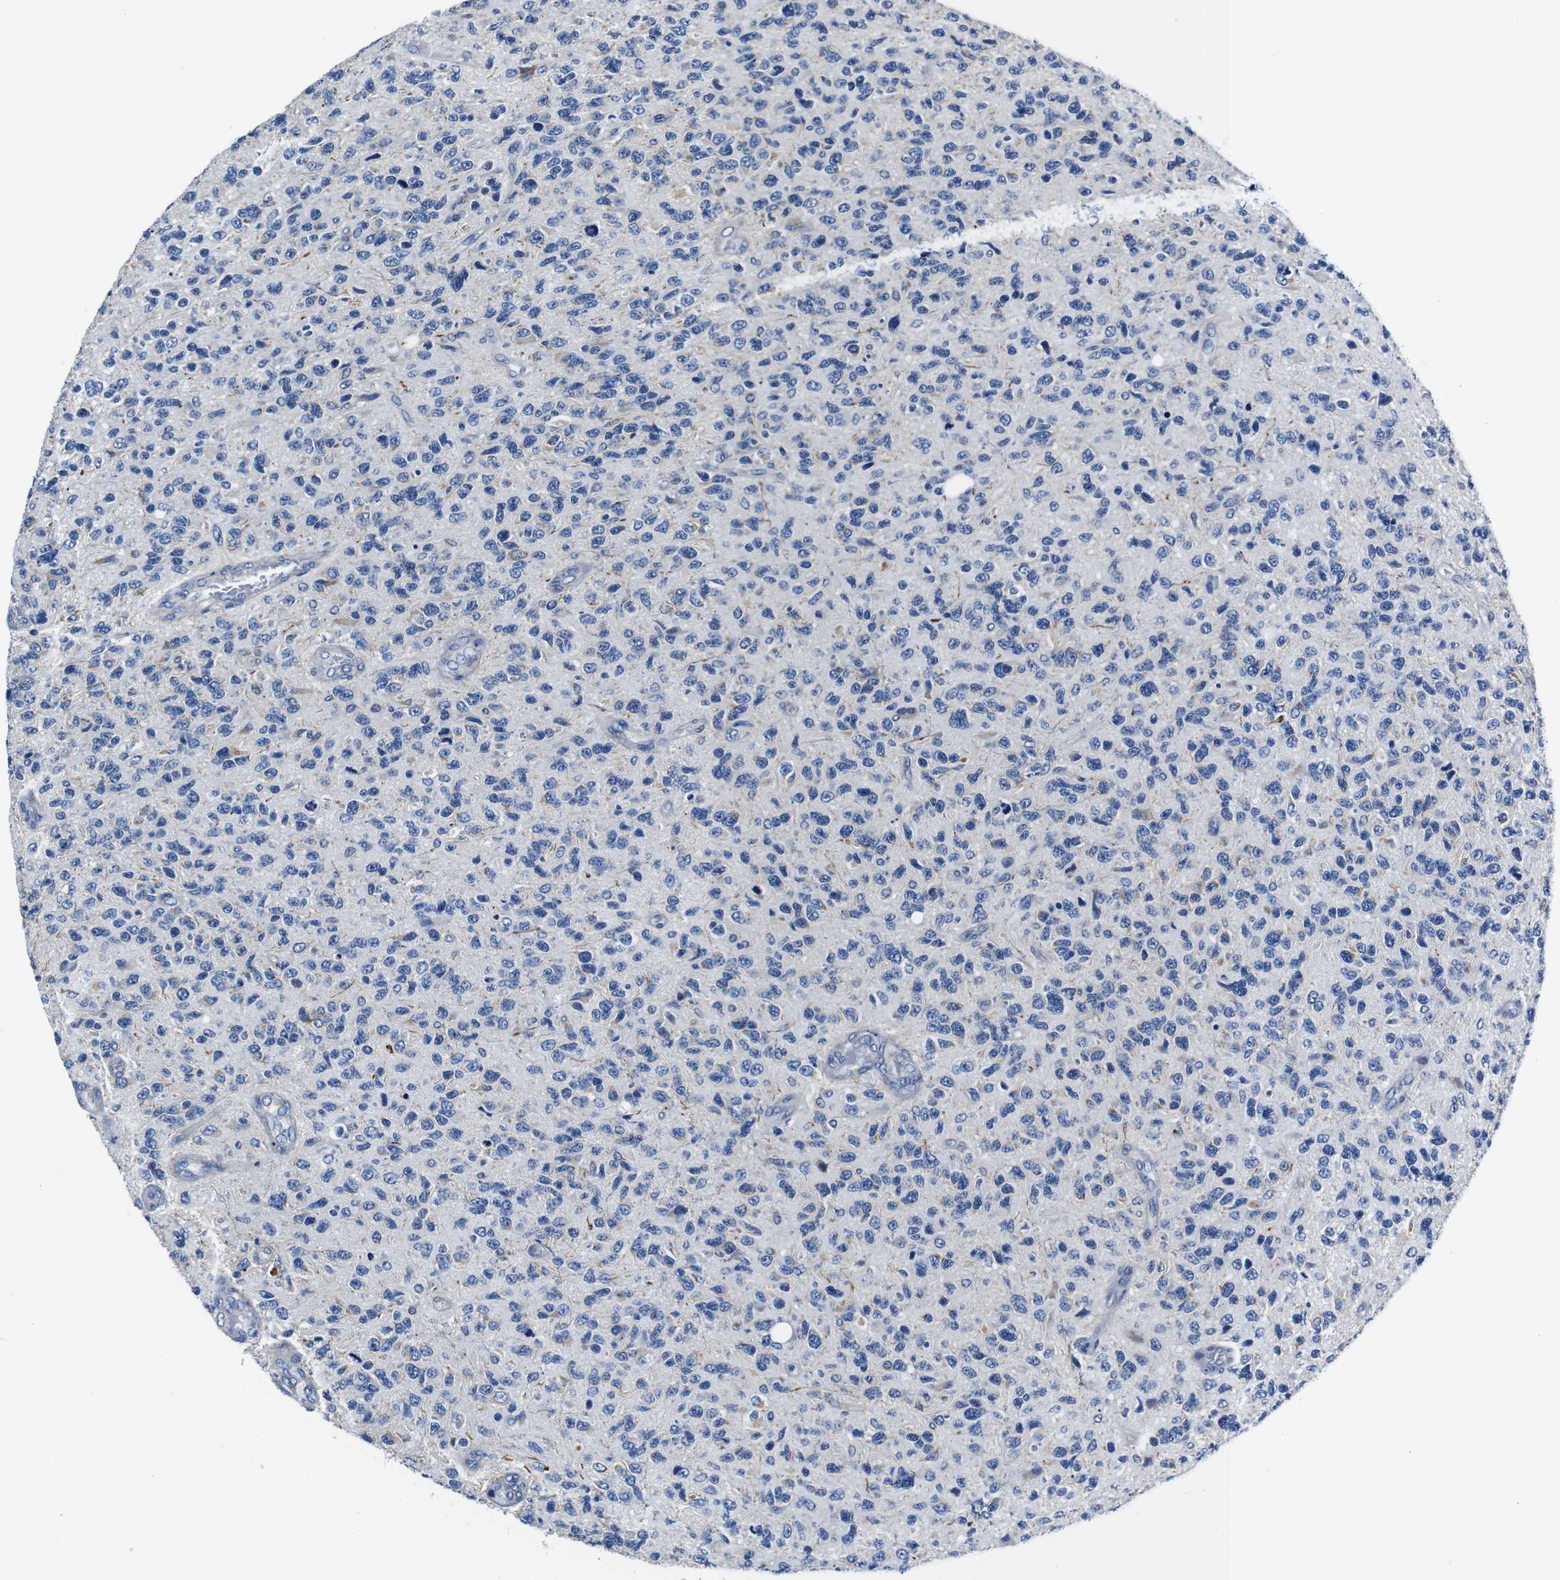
{"staining": {"intensity": "negative", "quantity": "none", "location": "none"}, "tissue": "glioma", "cell_type": "Tumor cells", "image_type": "cancer", "snomed": [{"axis": "morphology", "description": "Glioma, malignant, High grade"}, {"axis": "topography", "description": "Brain"}], "caption": "This image is of malignant glioma (high-grade) stained with immunohistochemistry to label a protein in brown with the nuclei are counter-stained blue. There is no positivity in tumor cells. Nuclei are stained in blue.", "gene": "SNX19", "patient": {"sex": "female", "age": 58}}